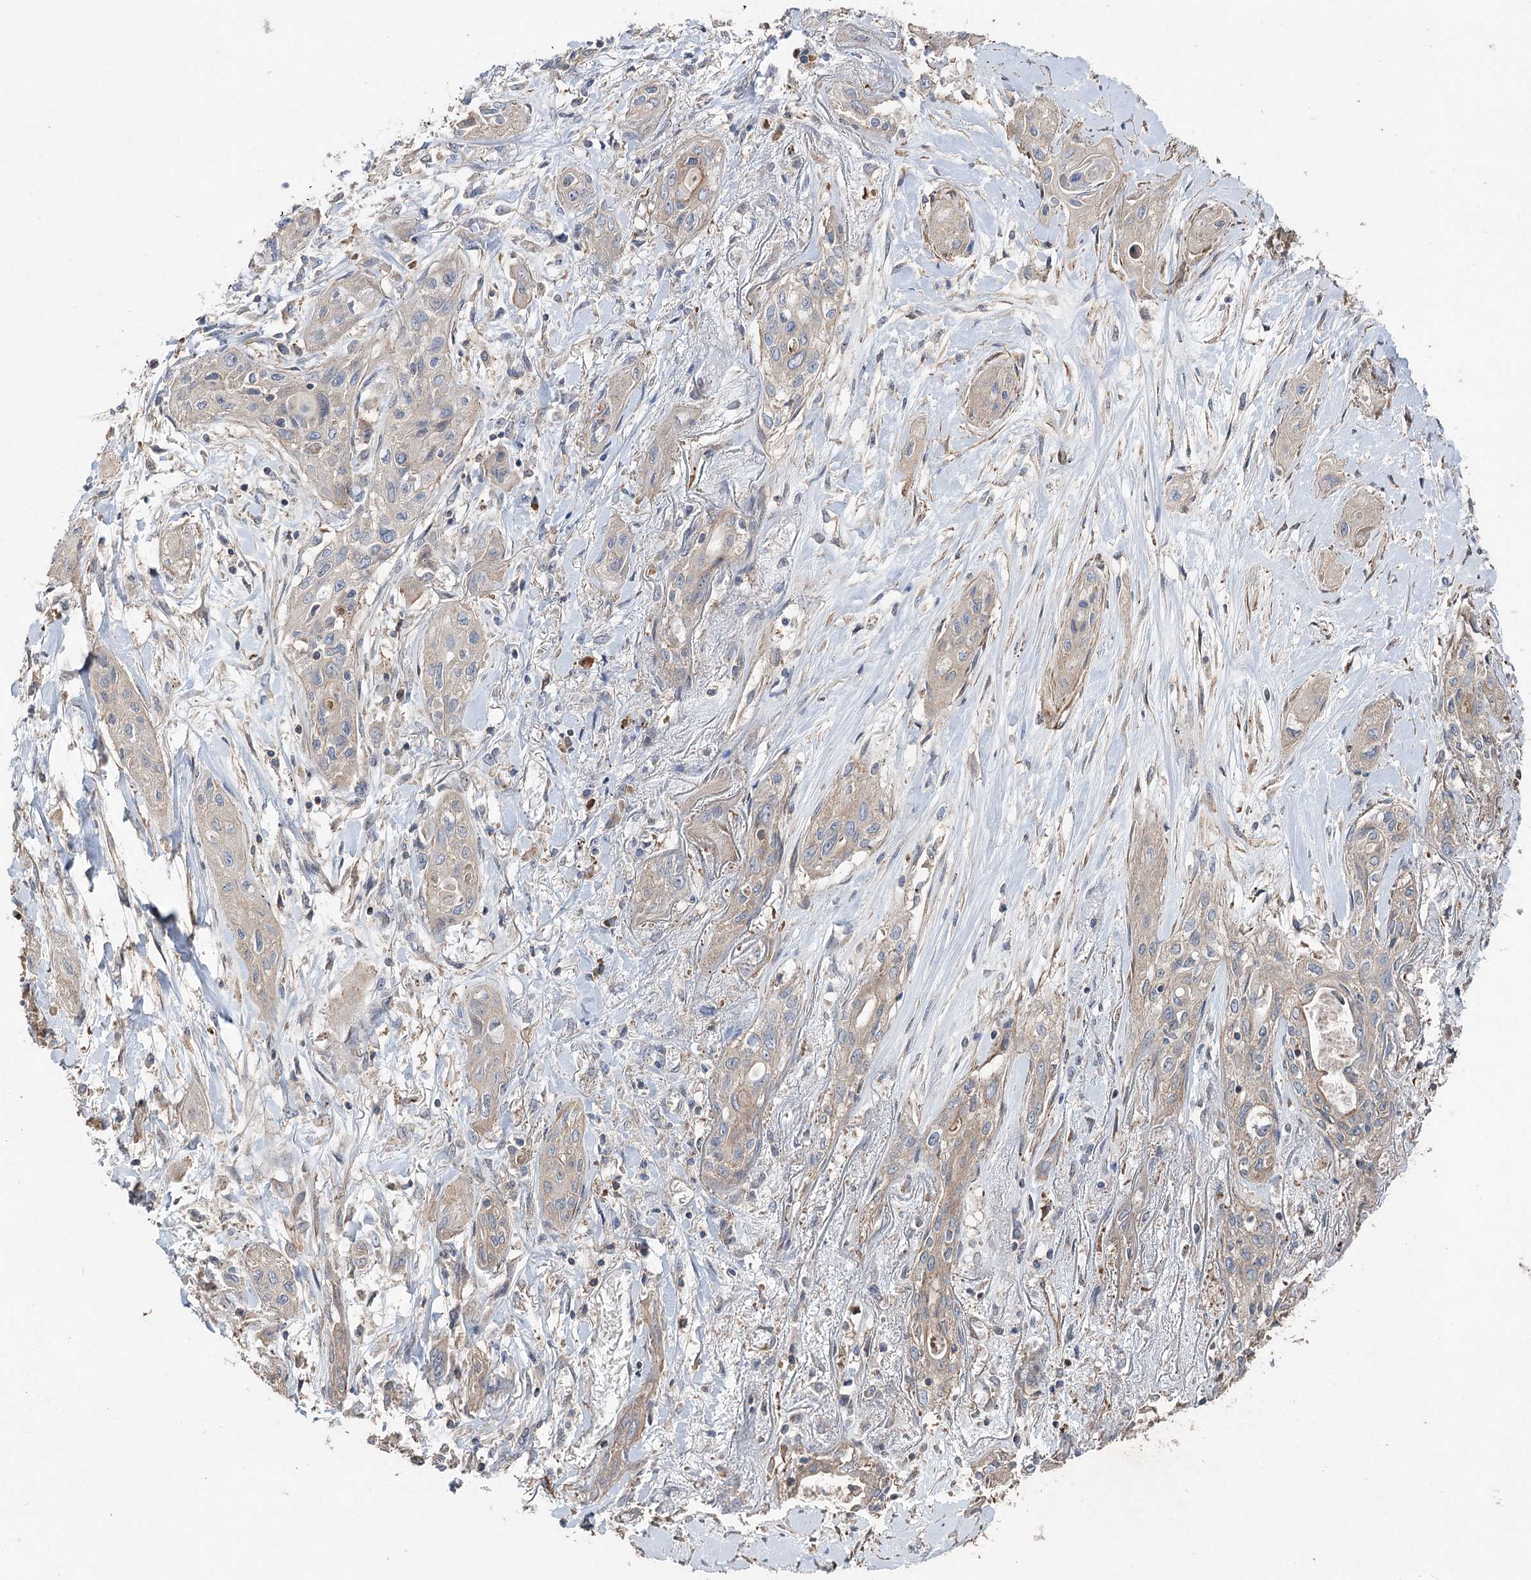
{"staining": {"intensity": "negative", "quantity": "none", "location": "none"}, "tissue": "lung cancer", "cell_type": "Tumor cells", "image_type": "cancer", "snomed": [{"axis": "morphology", "description": "Squamous cell carcinoma, NOS"}, {"axis": "topography", "description": "Lung"}], "caption": "High power microscopy micrograph of an immunohistochemistry histopathology image of lung cancer, revealing no significant expression in tumor cells. Nuclei are stained in blue.", "gene": "LARS2", "patient": {"sex": "female", "age": 47}}